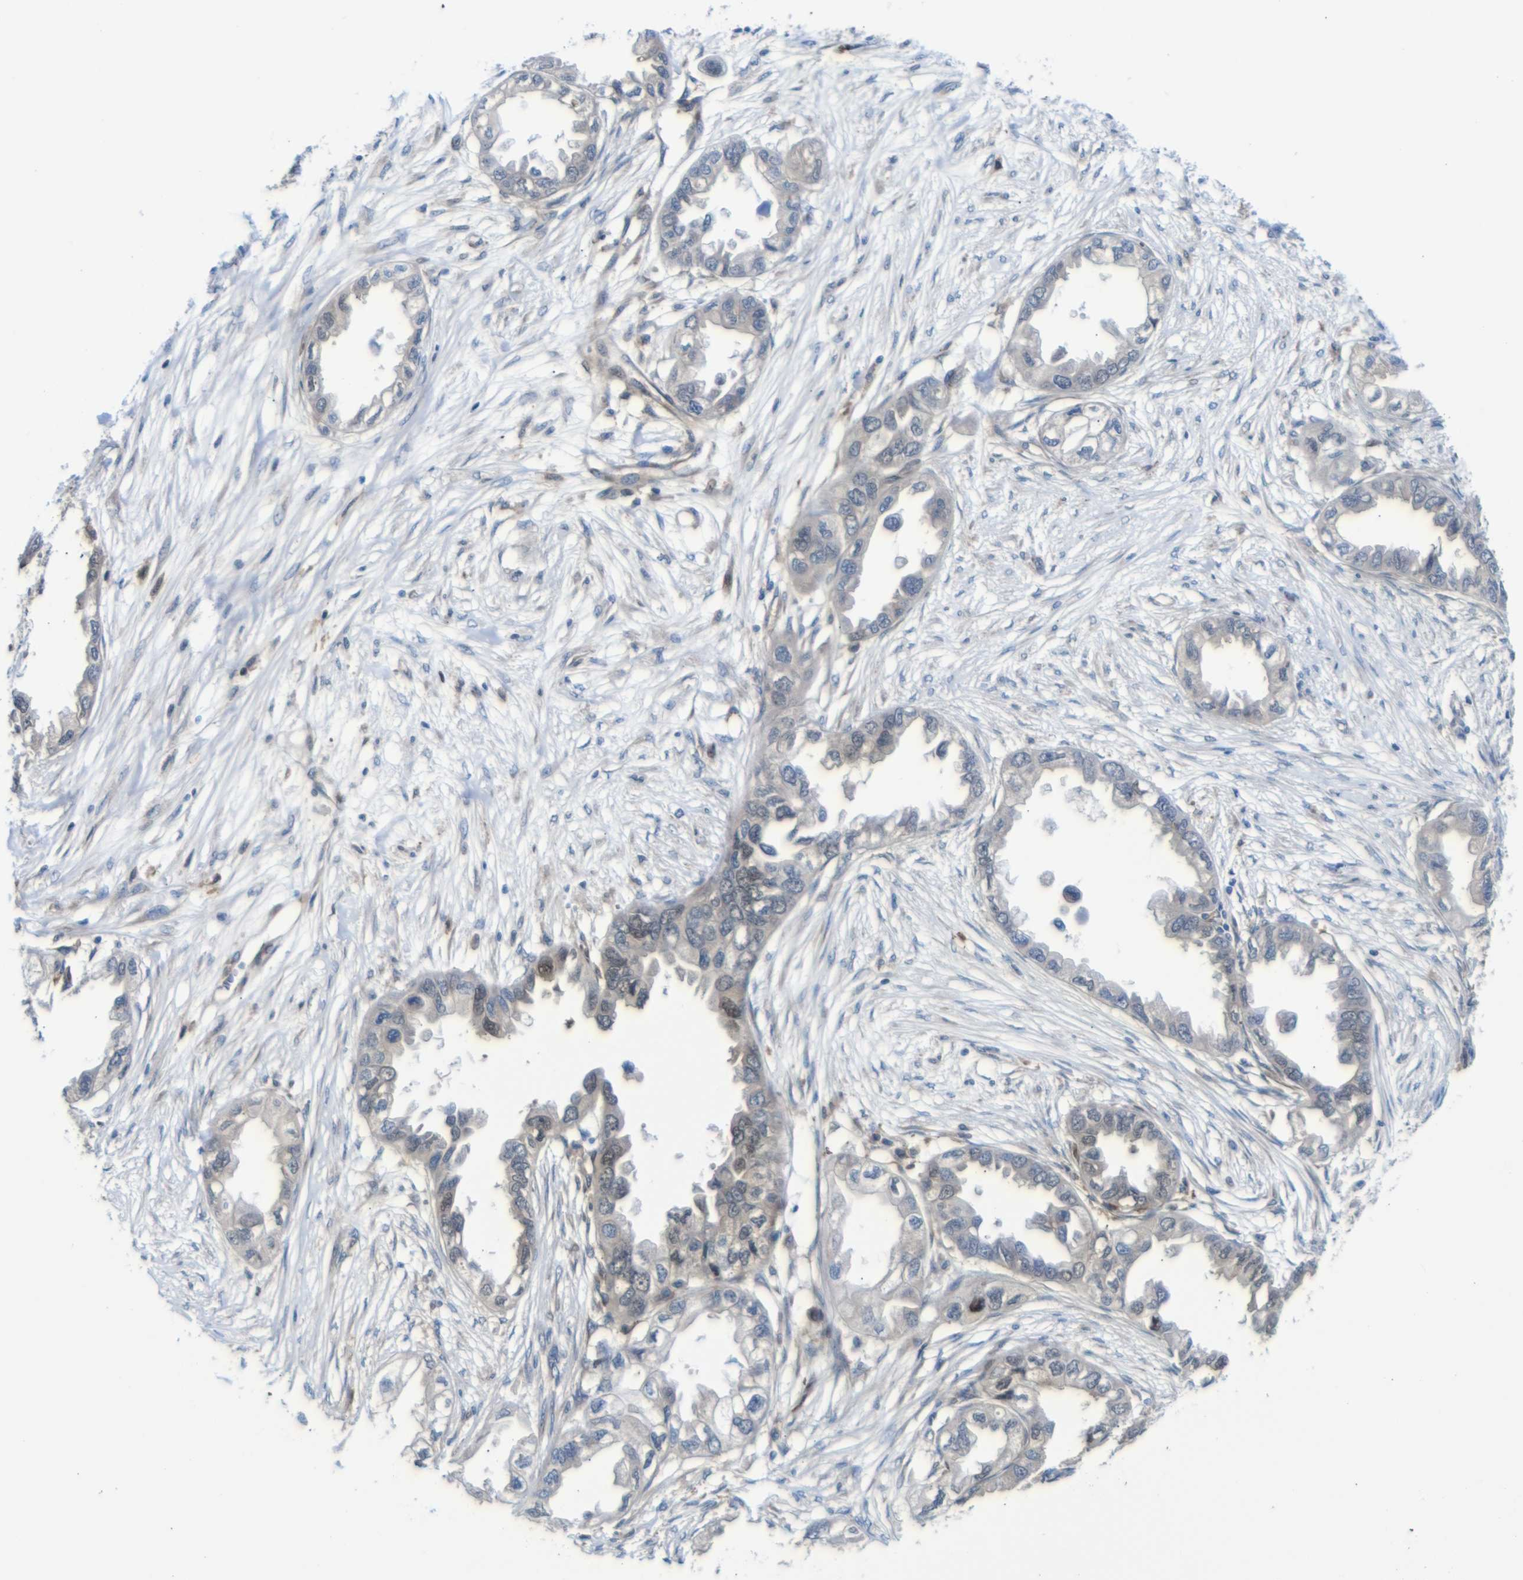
{"staining": {"intensity": "weak", "quantity": ">75%", "location": "cytoplasmic/membranous,nuclear"}, "tissue": "endometrial cancer", "cell_type": "Tumor cells", "image_type": "cancer", "snomed": [{"axis": "morphology", "description": "Adenocarcinoma, NOS"}, {"axis": "topography", "description": "Endometrium"}], "caption": "Immunohistochemistry image of neoplastic tissue: human endometrial adenocarcinoma stained using immunohistochemistry (IHC) reveals low levels of weak protein expression localized specifically in the cytoplasmic/membranous and nuclear of tumor cells, appearing as a cytoplasmic/membranous and nuclear brown color.", "gene": "PARP14", "patient": {"sex": "female", "age": 67}}